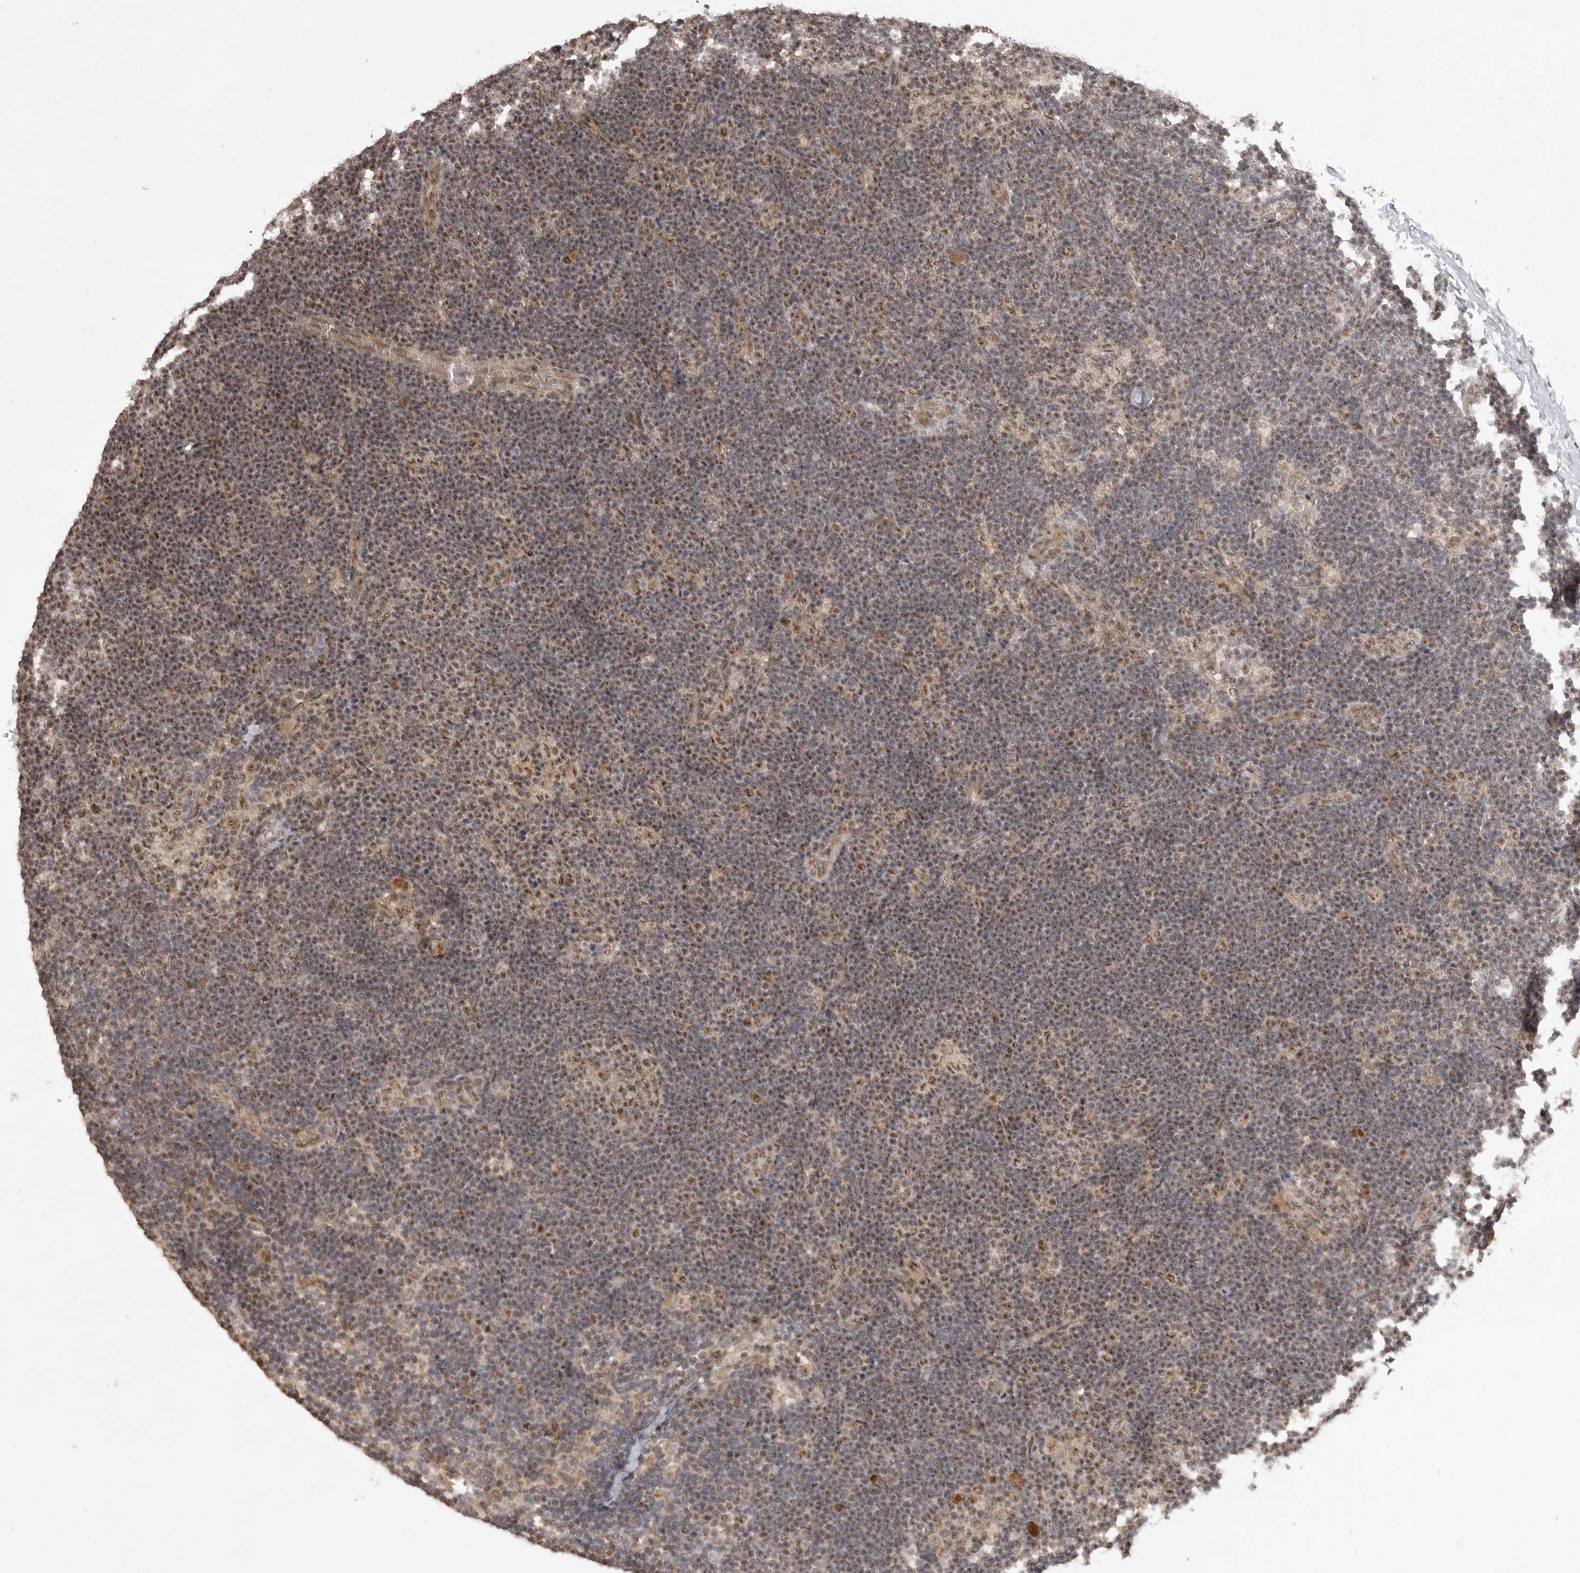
{"staining": {"intensity": "moderate", "quantity": ">75%", "location": "nuclear"}, "tissue": "lymph node", "cell_type": "Germinal center cells", "image_type": "normal", "snomed": [{"axis": "morphology", "description": "Normal tissue, NOS"}, {"axis": "topography", "description": "Lymph node"}], "caption": "High-power microscopy captured an immunohistochemistry histopathology image of benign lymph node, revealing moderate nuclear staining in about >75% of germinal center cells. The staining was performed using DAB (3,3'-diaminobenzidine) to visualize the protein expression in brown, while the nuclei were stained in blue with hematoxylin (Magnification: 20x).", "gene": "POMP", "patient": {"sex": "female", "age": 22}}